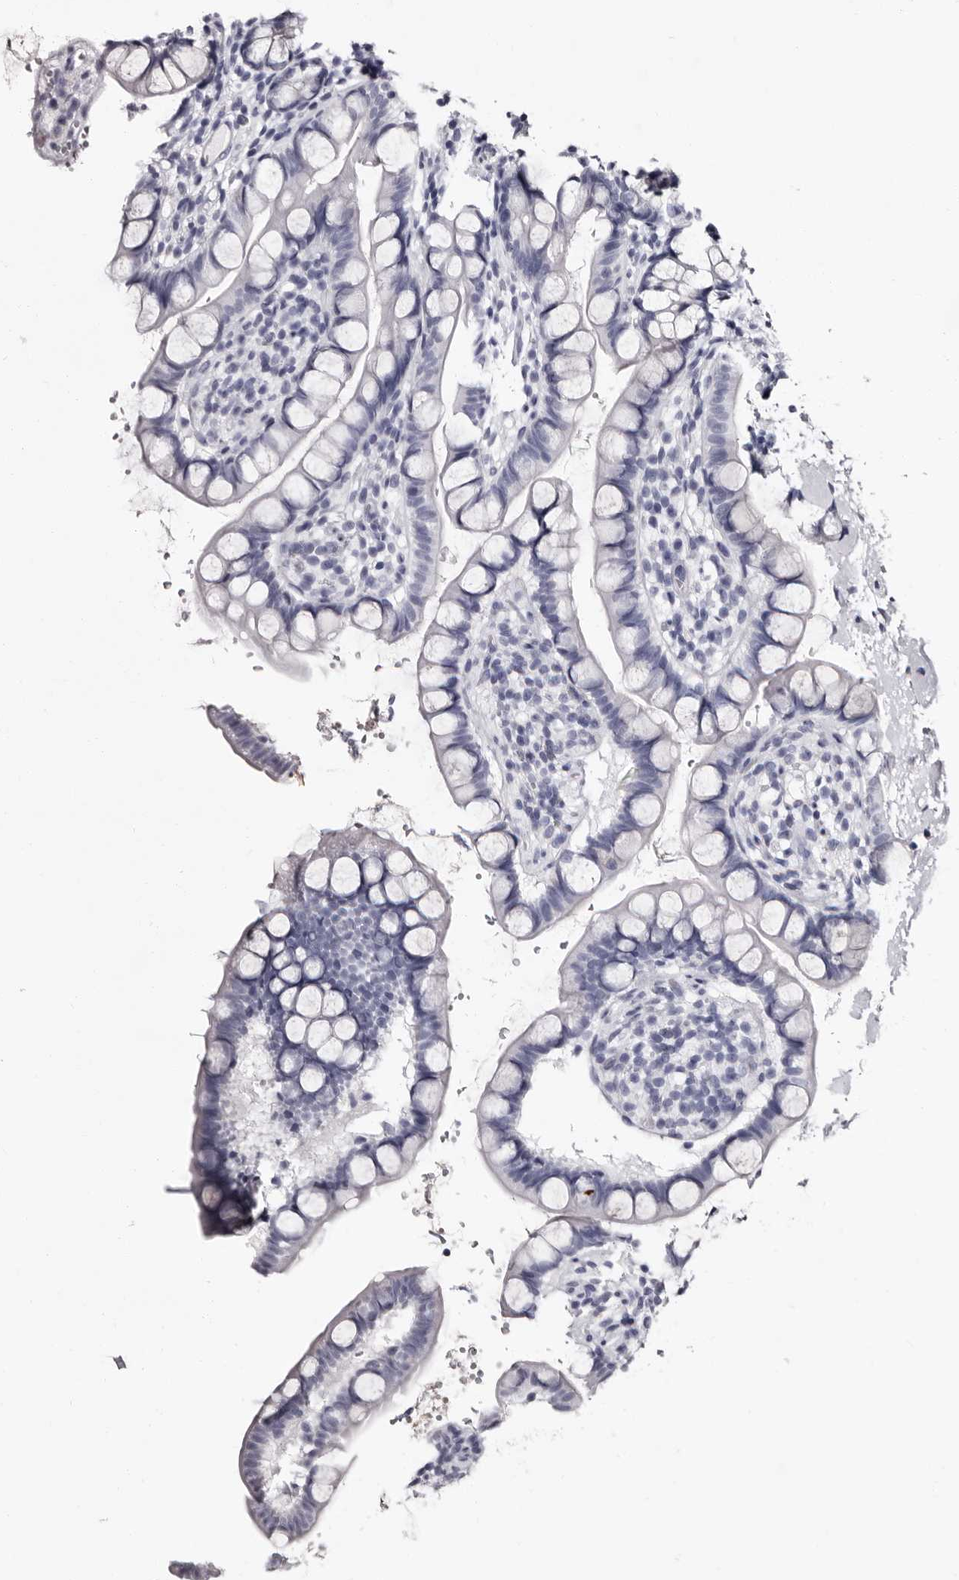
{"staining": {"intensity": "negative", "quantity": "none", "location": "none"}, "tissue": "small intestine", "cell_type": "Glandular cells", "image_type": "normal", "snomed": [{"axis": "morphology", "description": "Normal tissue, NOS"}, {"axis": "topography", "description": "Smooth muscle"}, {"axis": "topography", "description": "Small intestine"}], "caption": "Immunohistochemical staining of benign human small intestine exhibits no significant staining in glandular cells. (Brightfield microscopy of DAB IHC at high magnification).", "gene": "BPGM", "patient": {"sex": "female", "age": 84}}